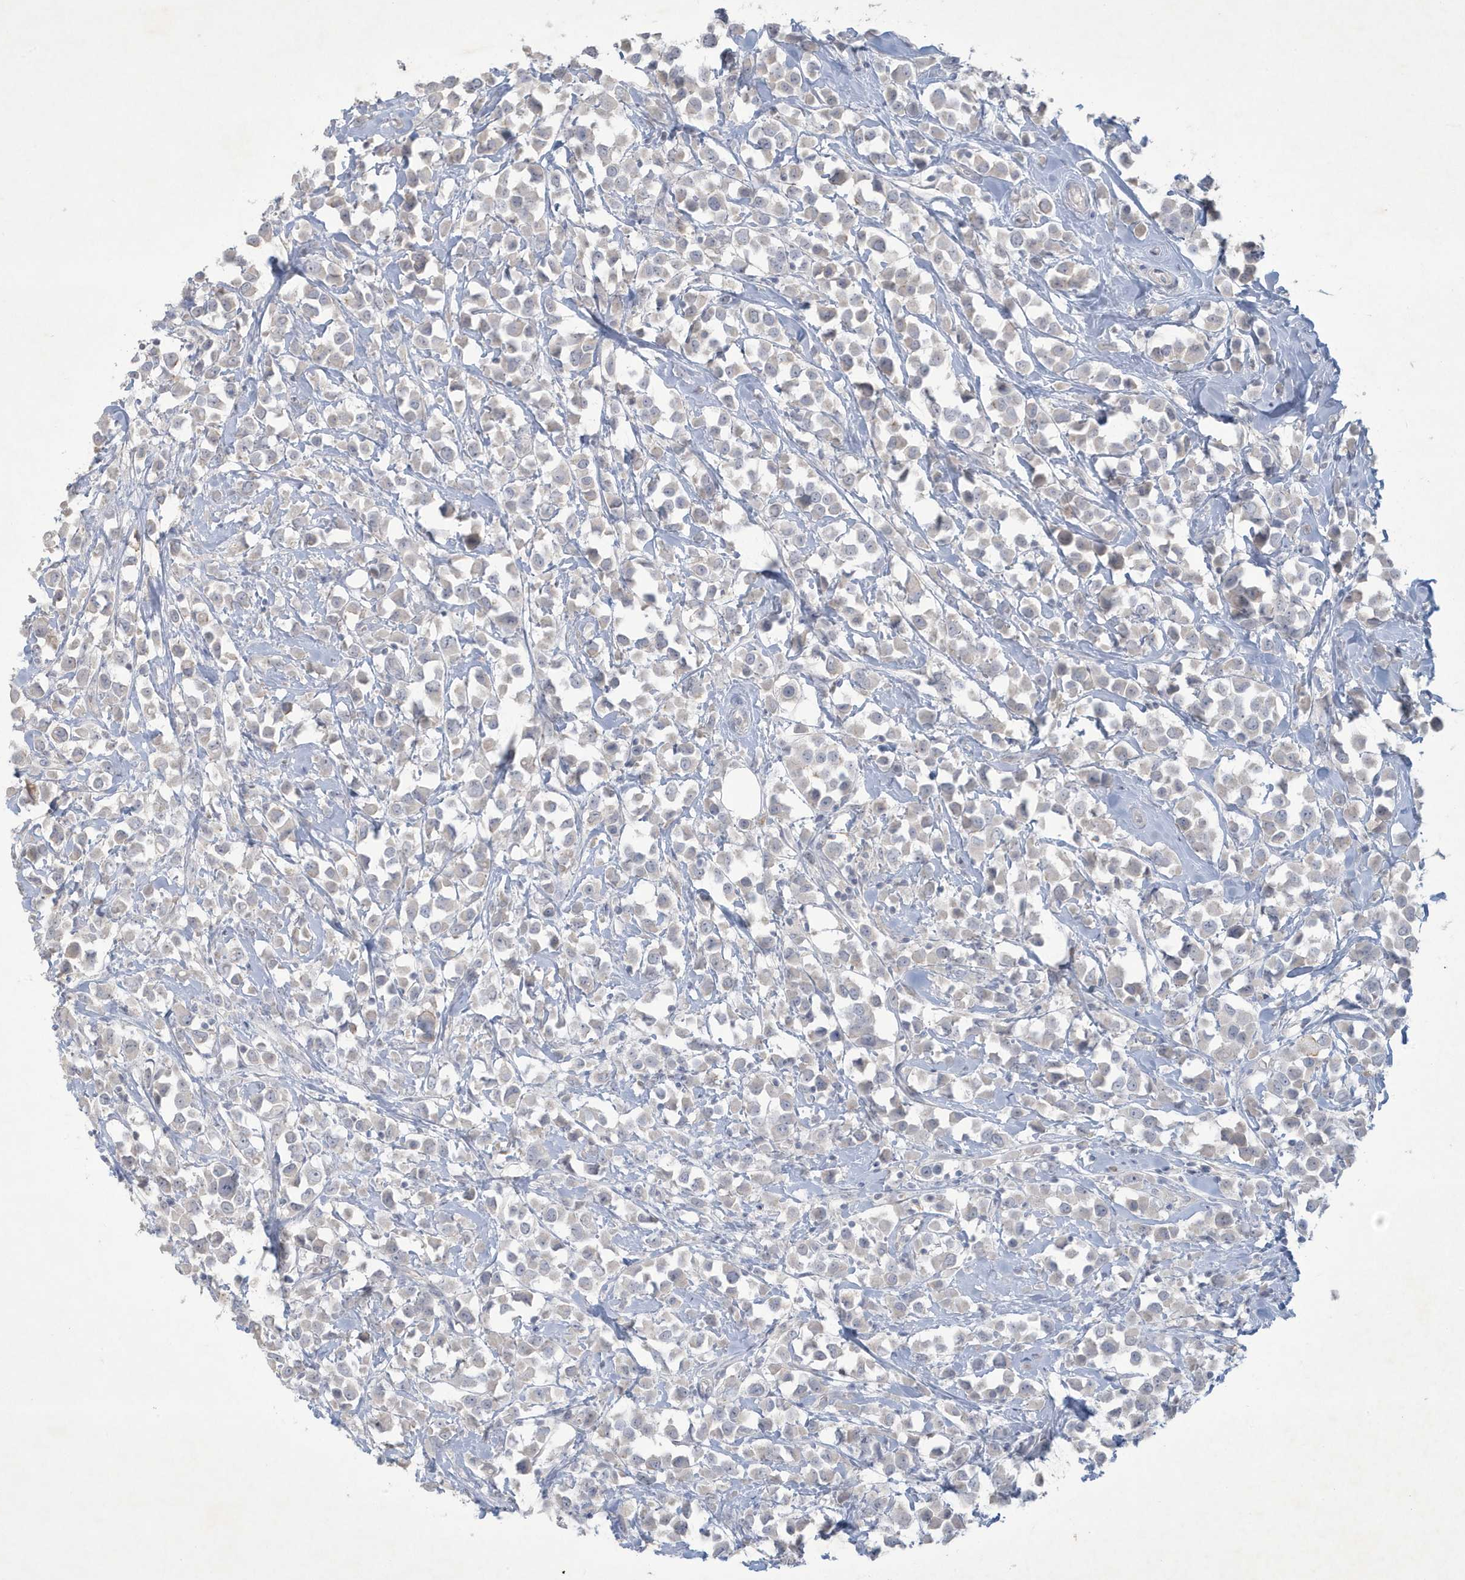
{"staining": {"intensity": "negative", "quantity": "none", "location": "none"}, "tissue": "breast cancer", "cell_type": "Tumor cells", "image_type": "cancer", "snomed": [{"axis": "morphology", "description": "Duct carcinoma"}, {"axis": "topography", "description": "Breast"}], "caption": "There is no significant staining in tumor cells of breast intraductal carcinoma.", "gene": "CCDC24", "patient": {"sex": "female", "age": 61}}